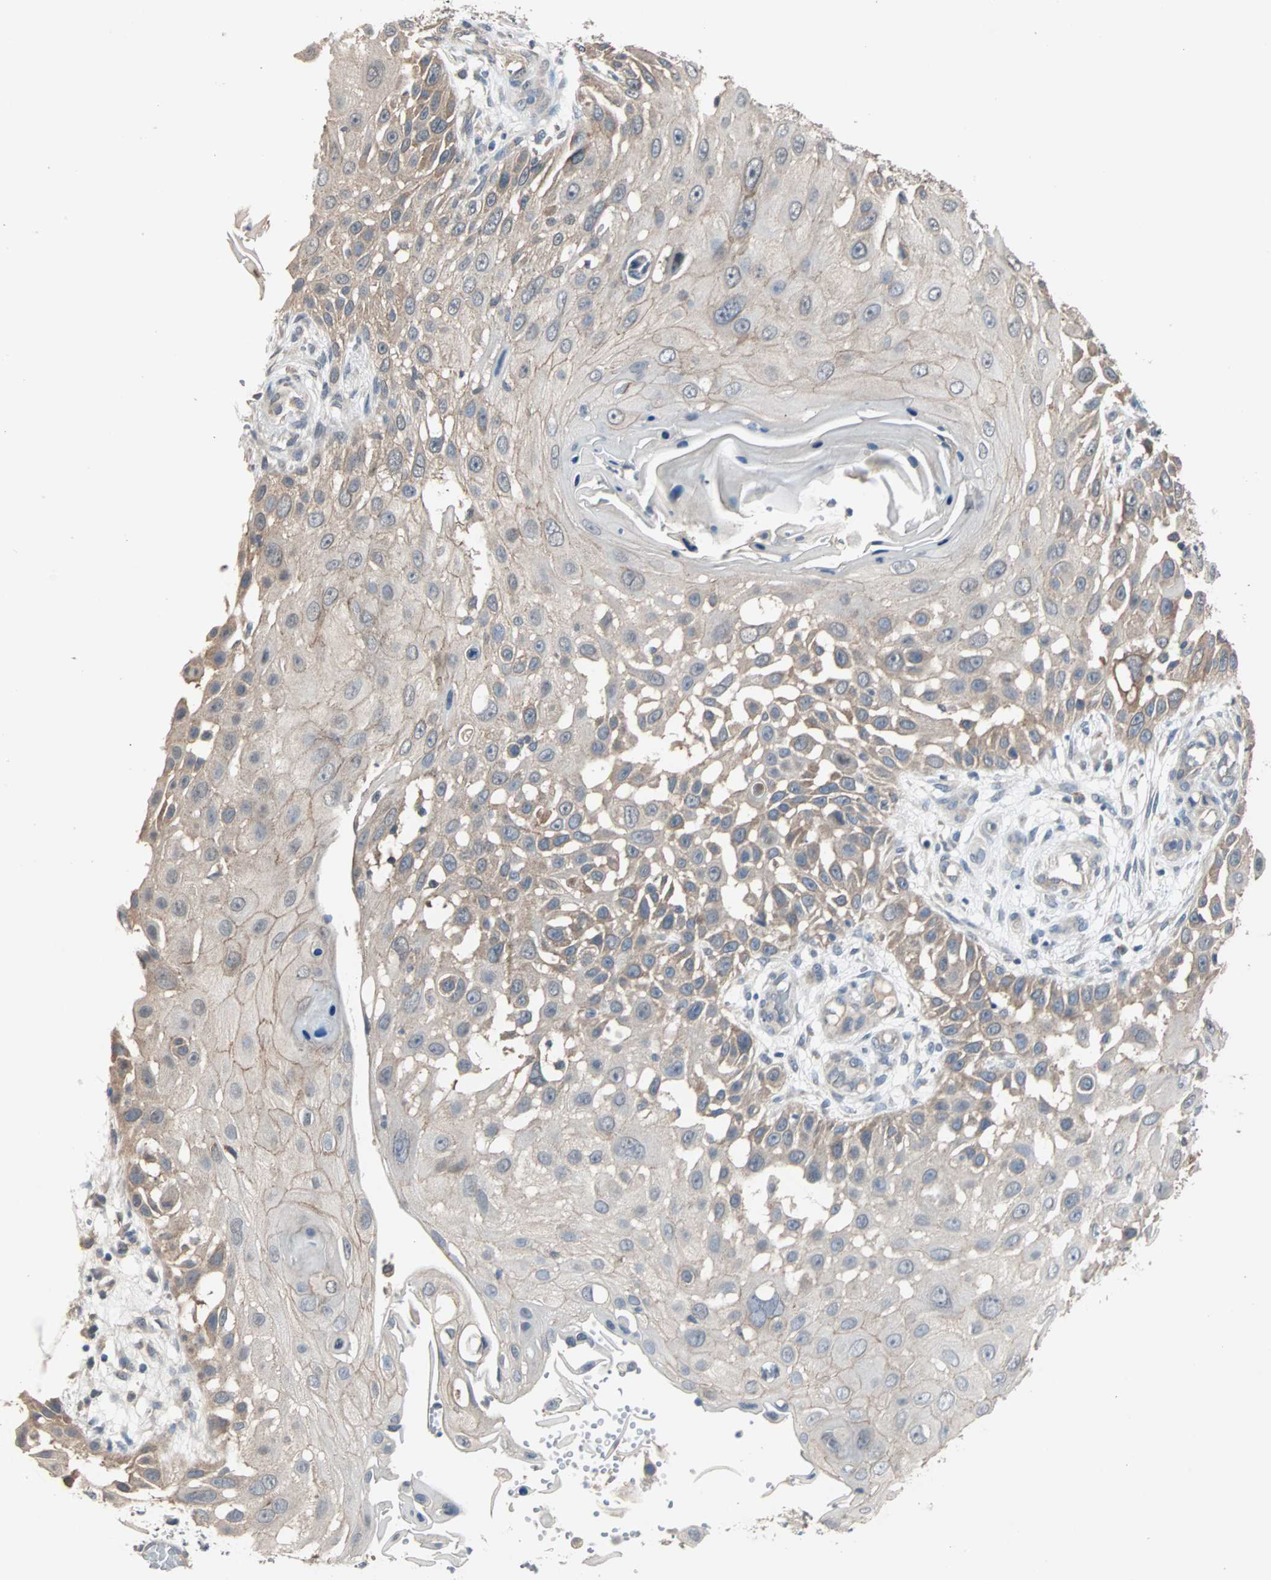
{"staining": {"intensity": "moderate", "quantity": "25%-75%", "location": "cytoplasmic/membranous"}, "tissue": "skin cancer", "cell_type": "Tumor cells", "image_type": "cancer", "snomed": [{"axis": "morphology", "description": "Squamous cell carcinoma, NOS"}, {"axis": "topography", "description": "Skin"}], "caption": "Squamous cell carcinoma (skin) stained with DAB IHC reveals medium levels of moderate cytoplasmic/membranous expression in approximately 25%-75% of tumor cells.", "gene": "TTF2", "patient": {"sex": "female", "age": 44}}